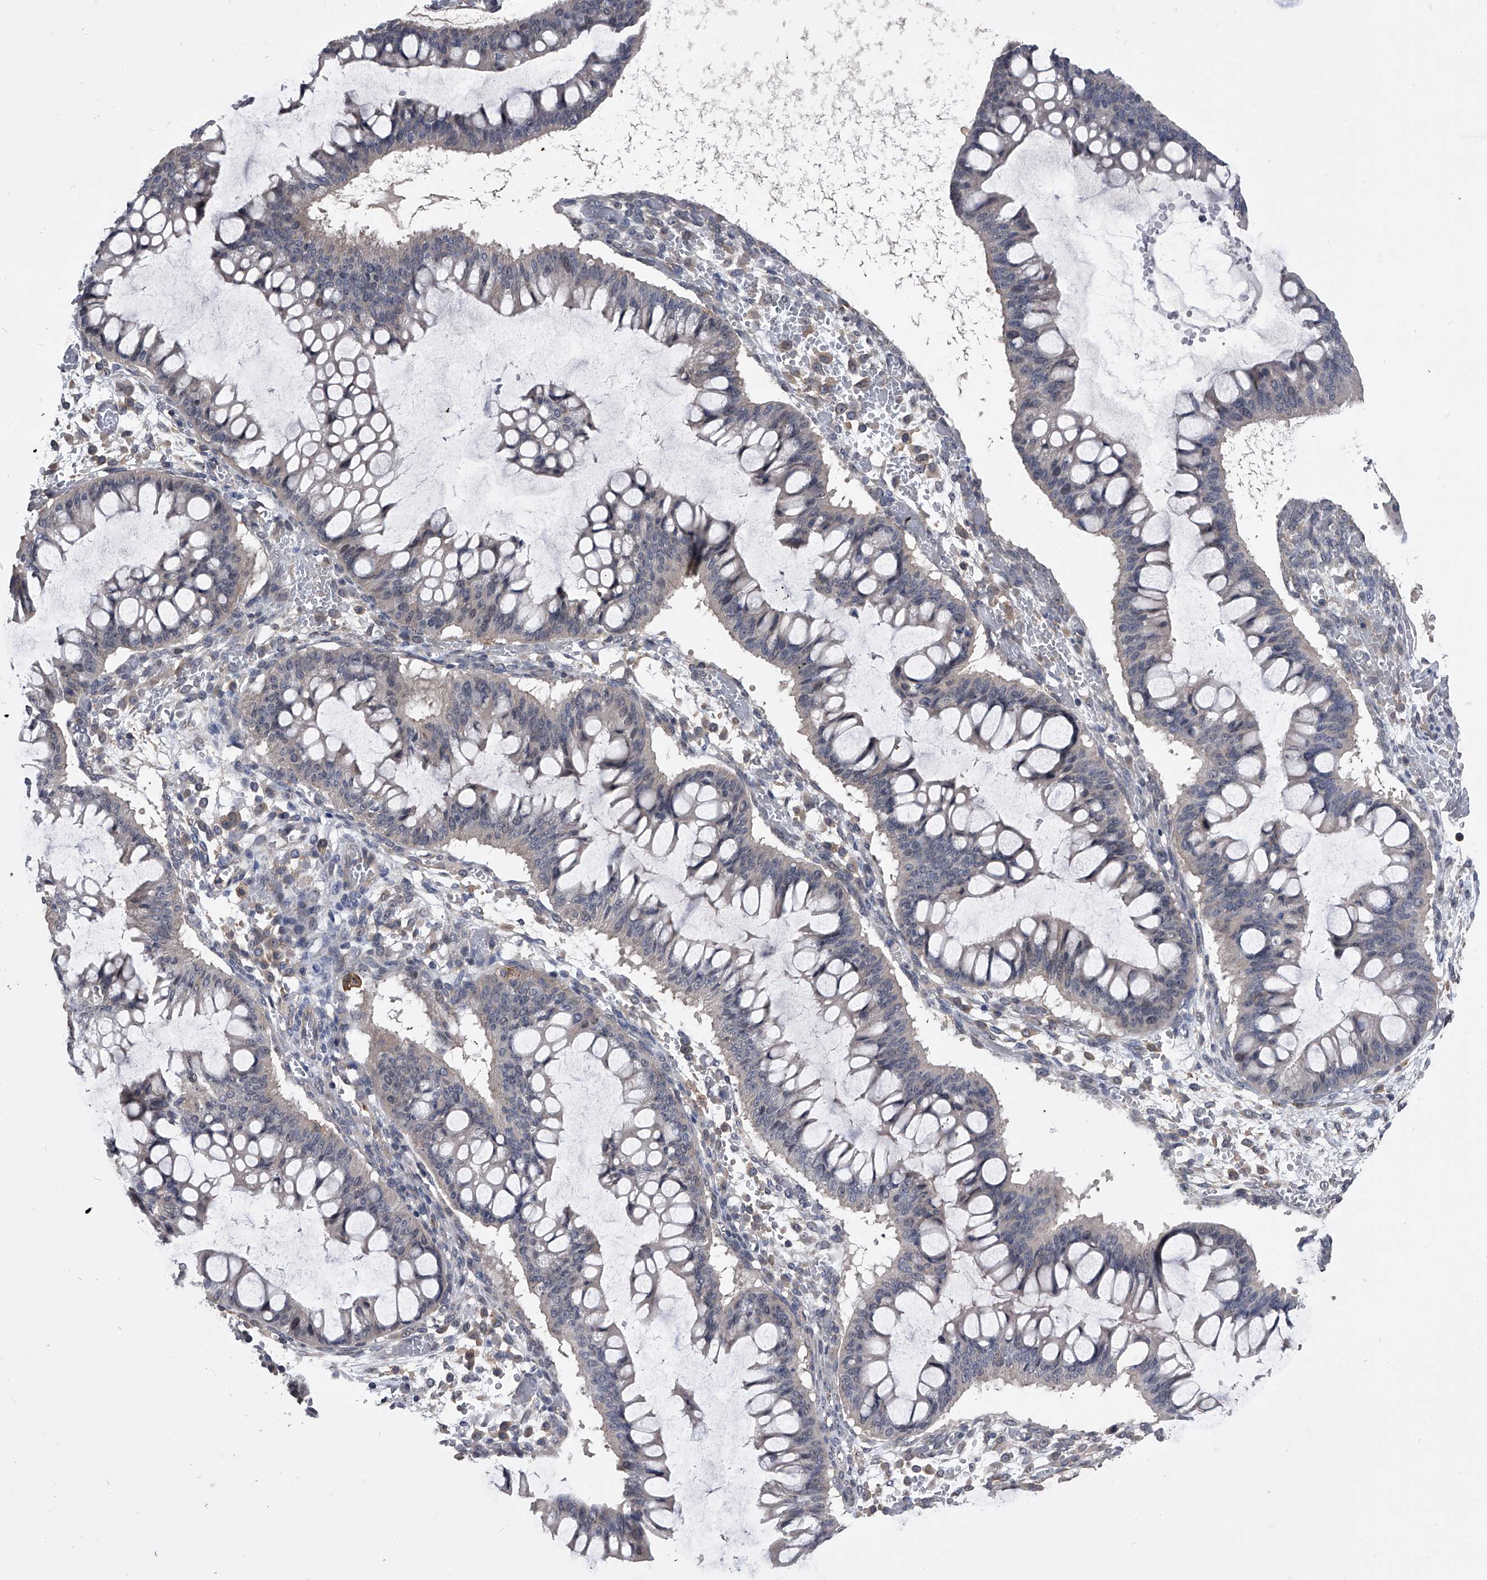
{"staining": {"intensity": "negative", "quantity": "none", "location": "none"}, "tissue": "ovarian cancer", "cell_type": "Tumor cells", "image_type": "cancer", "snomed": [{"axis": "morphology", "description": "Cystadenocarcinoma, mucinous, NOS"}, {"axis": "topography", "description": "Ovary"}], "caption": "This is a image of IHC staining of ovarian mucinous cystadenocarcinoma, which shows no positivity in tumor cells.", "gene": "MAP4K3", "patient": {"sex": "female", "age": 73}}